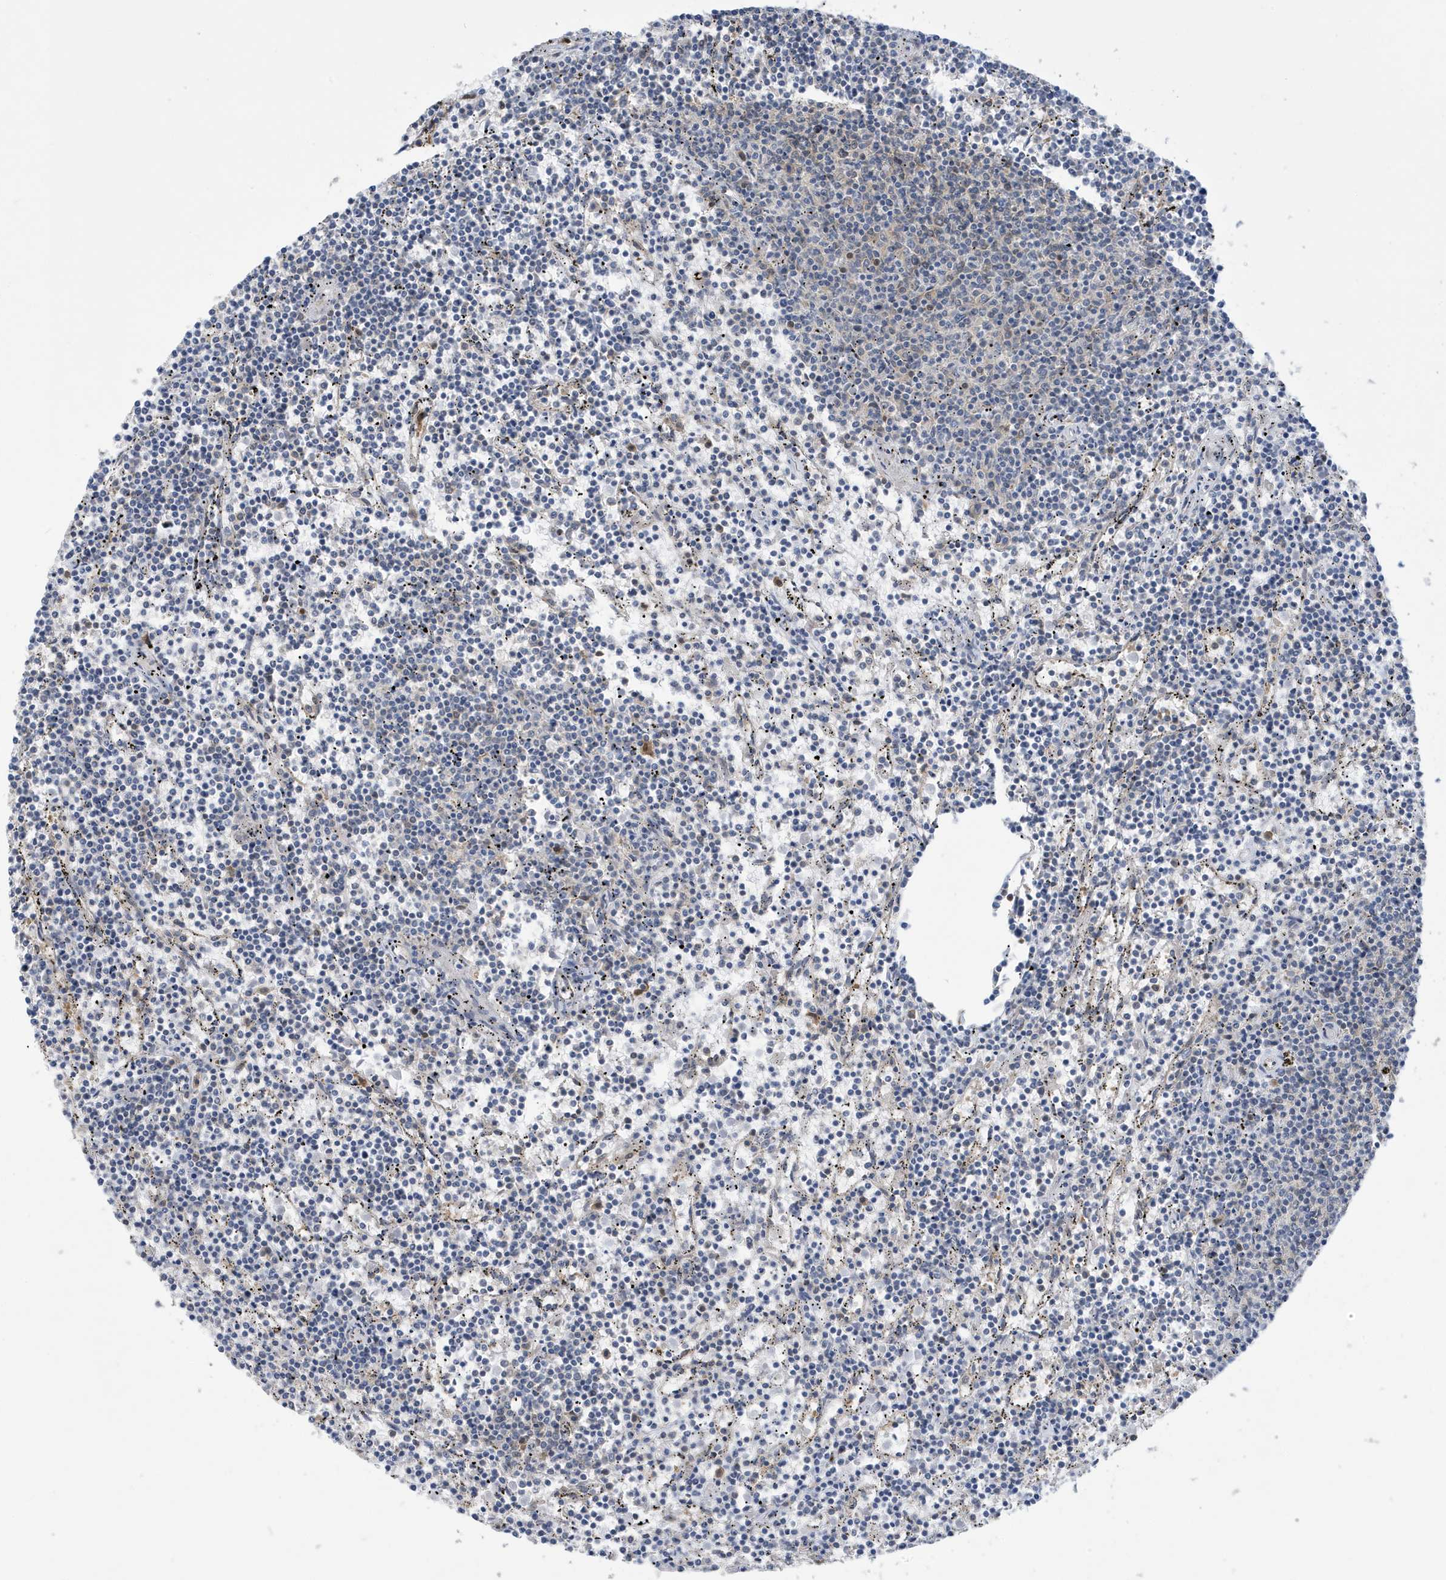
{"staining": {"intensity": "negative", "quantity": "none", "location": "none"}, "tissue": "lymphoma", "cell_type": "Tumor cells", "image_type": "cancer", "snomed": [{"axis": "morphology", "description": "Malignant lymphoma, non-Hodgkin's type, Low grade"}, {"axis": "topography", "description": "Spleen"}], "caption": "Low-grade malignant lymphoma, non-Hodgkin's type stained for a protein using immunohistochemistry exhibits no positivity tumor cells.", "gene": "NCOA7", "patient": {"sex": "female", "age": 50}}